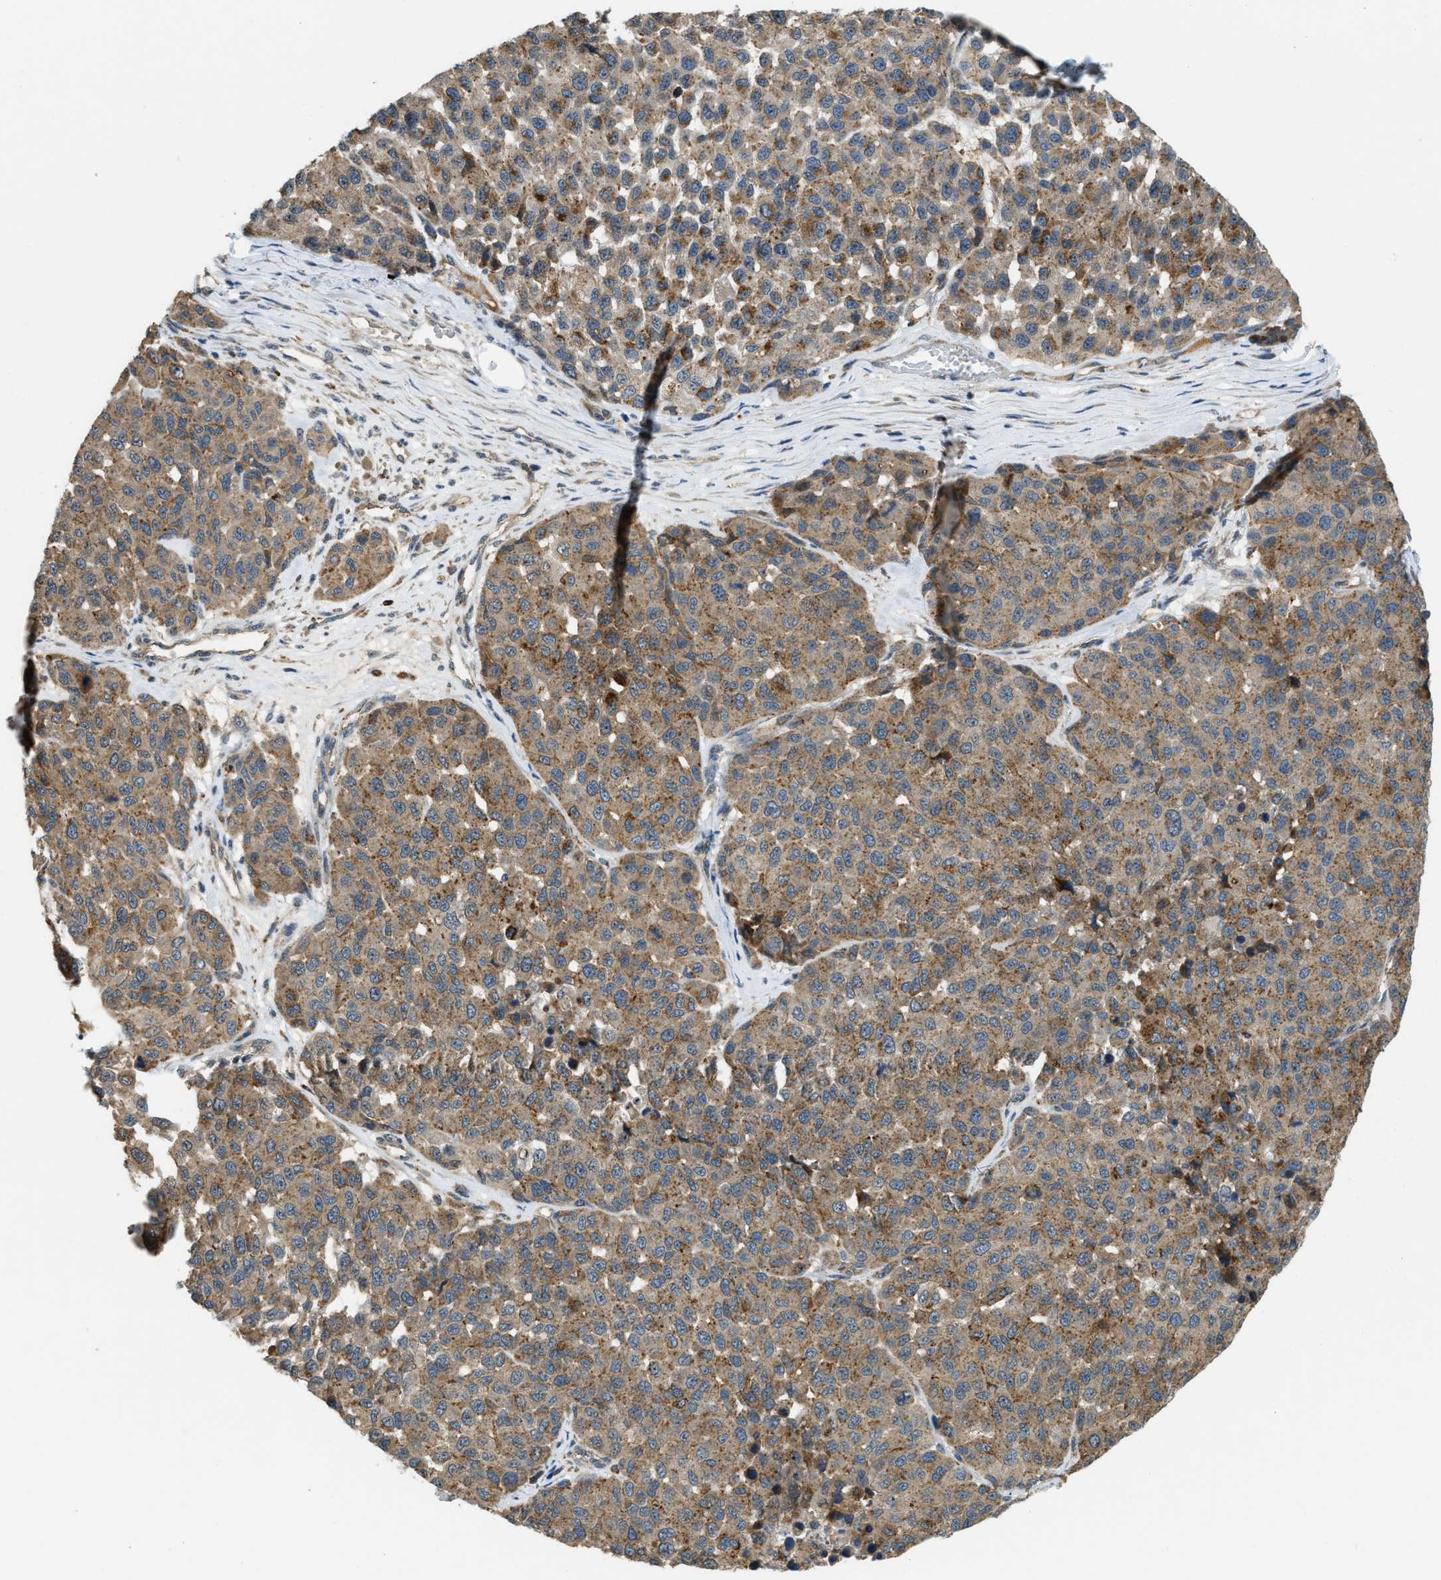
{"staining": {"intensity": "moderate", "quantity": ">75%", "location": "cytoplasmic/membranous"}, "tissue": "melanoma", "cell_type": "Tumor cells", "image_type": "cancer", "snomed": [{"axis": "morphology", "description": "Malignant melanoma, NOS"}, {"axis": "topography", "description": "Skin"}], "caption": "Immunohistochemical staining of human melanoma shows moderate cytoplasmic/membranous protein expression in about >75% of tumor cells.", "gene": "STARD3NL", "patient": {"sex": "male", "age": 62}}